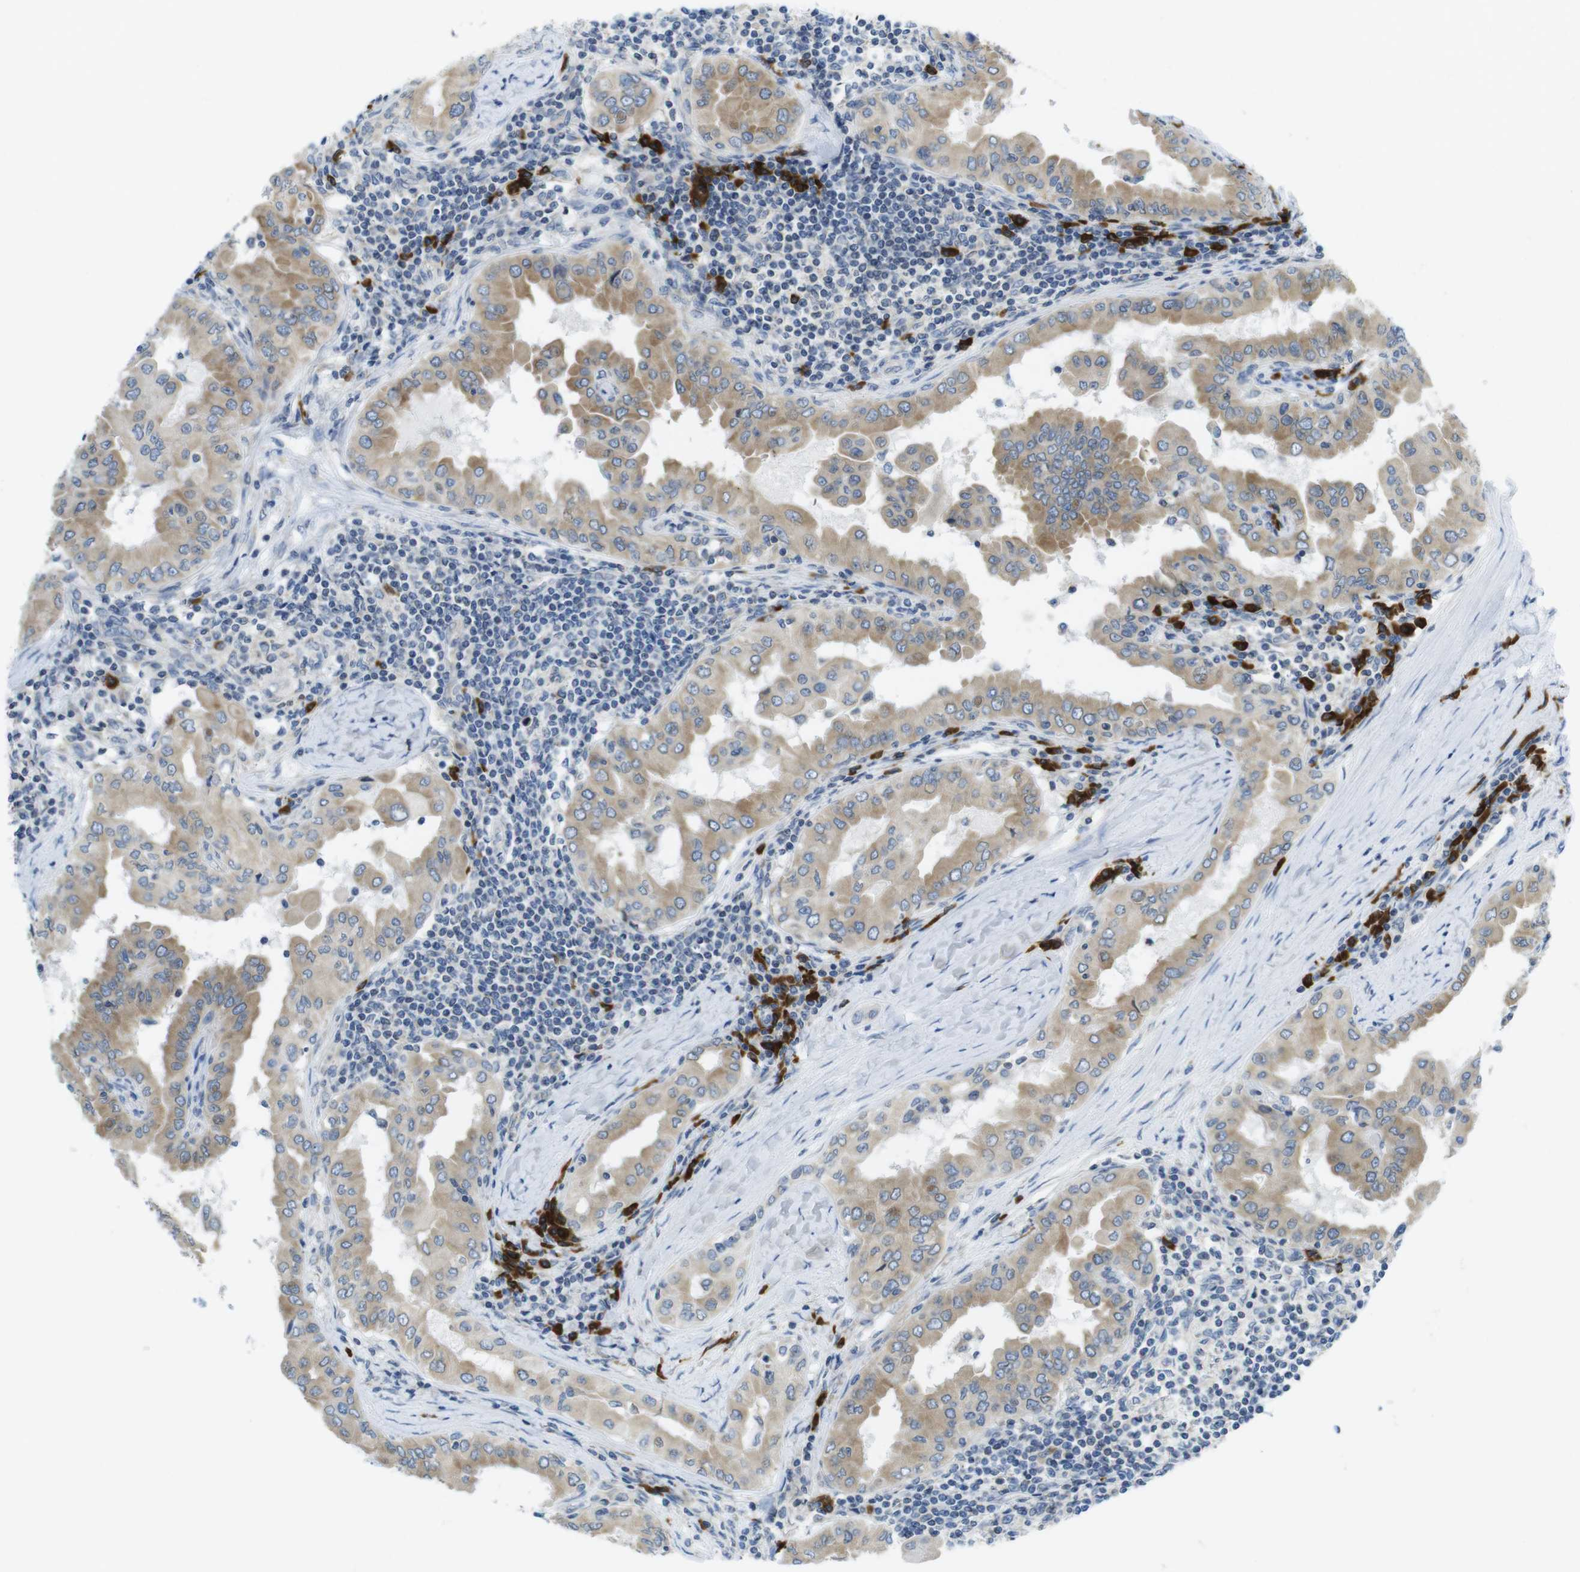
{"staining": {"intensity": "moderate", "quantity": ">75%", "location": "cytoplasmic/membranous"}, "tissue": "thyroid cancer", "cell_type": "Tumor cells", "image_type": "cancer", "snomed": [{"axis": "morphology", "description": "Papillary adenocarcinoma, NOS"}, {"axis": "topography", "description": "Thyroid gland"}], "caption": "Protein staining by IHC shows moderate cytoplasmic/membranous staining in about >75% of tumor cells in thyroid cancer.", "gene": "CLPTM1L", "patient": {"sex": "male", "age": 33}}